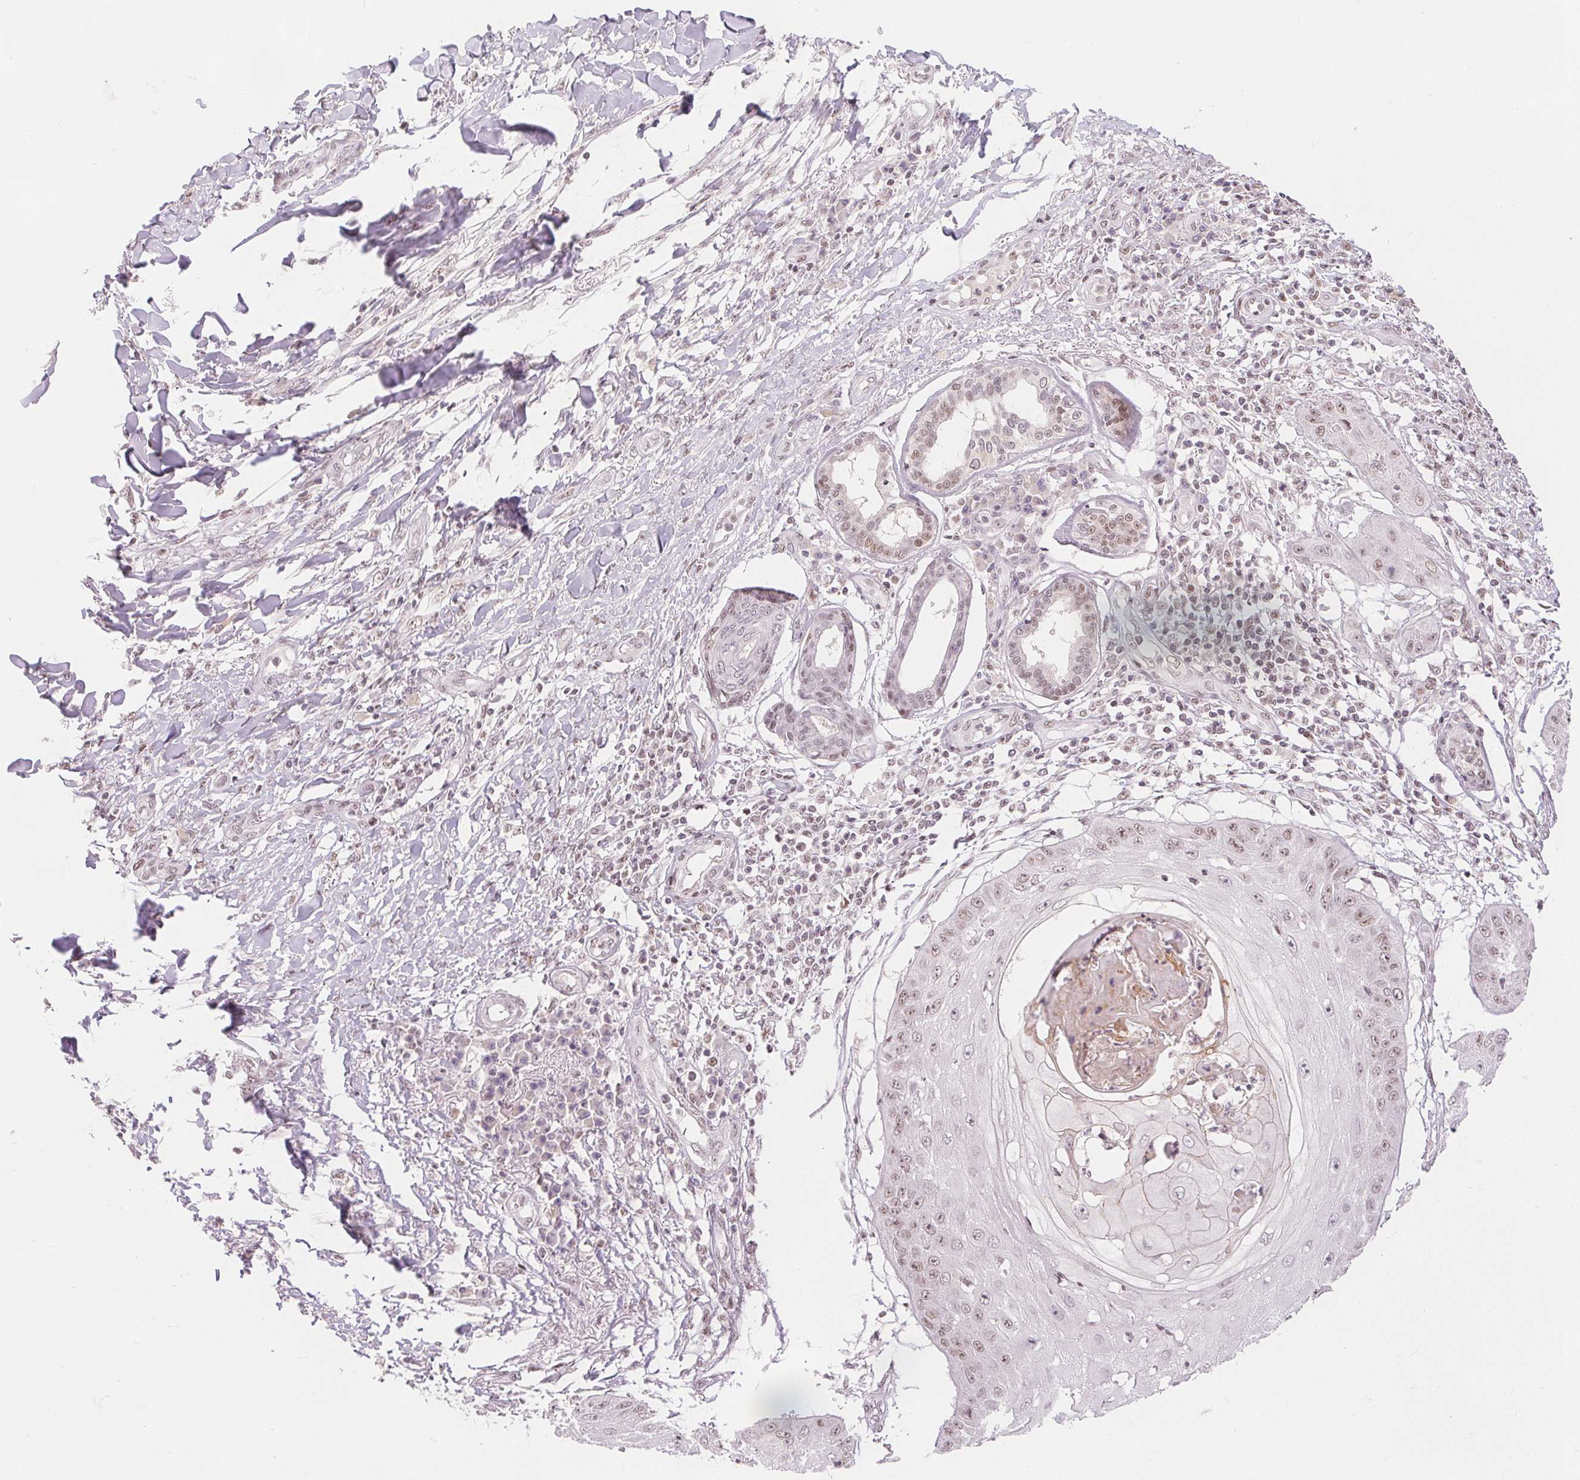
{"staining": {"intensity": "weak", "quantity": "25%-75%", "location": "nuclear"}, "tissue": "skin cancer", "cell_type": "Tumor cells", "image_type": "cancer", "snomed": [{"axis": "morphology", "description": "Squamous cell carcinoma, NOS"}, {"axis": "topography", "description": "Skin"}], "caption": "Tumor cells show low levels of weak nuclear positivity in approximately 25%-75% of cells in human skin cancer.", "gene": "DEK", "patient": {"sex": "male", "age": 70}}